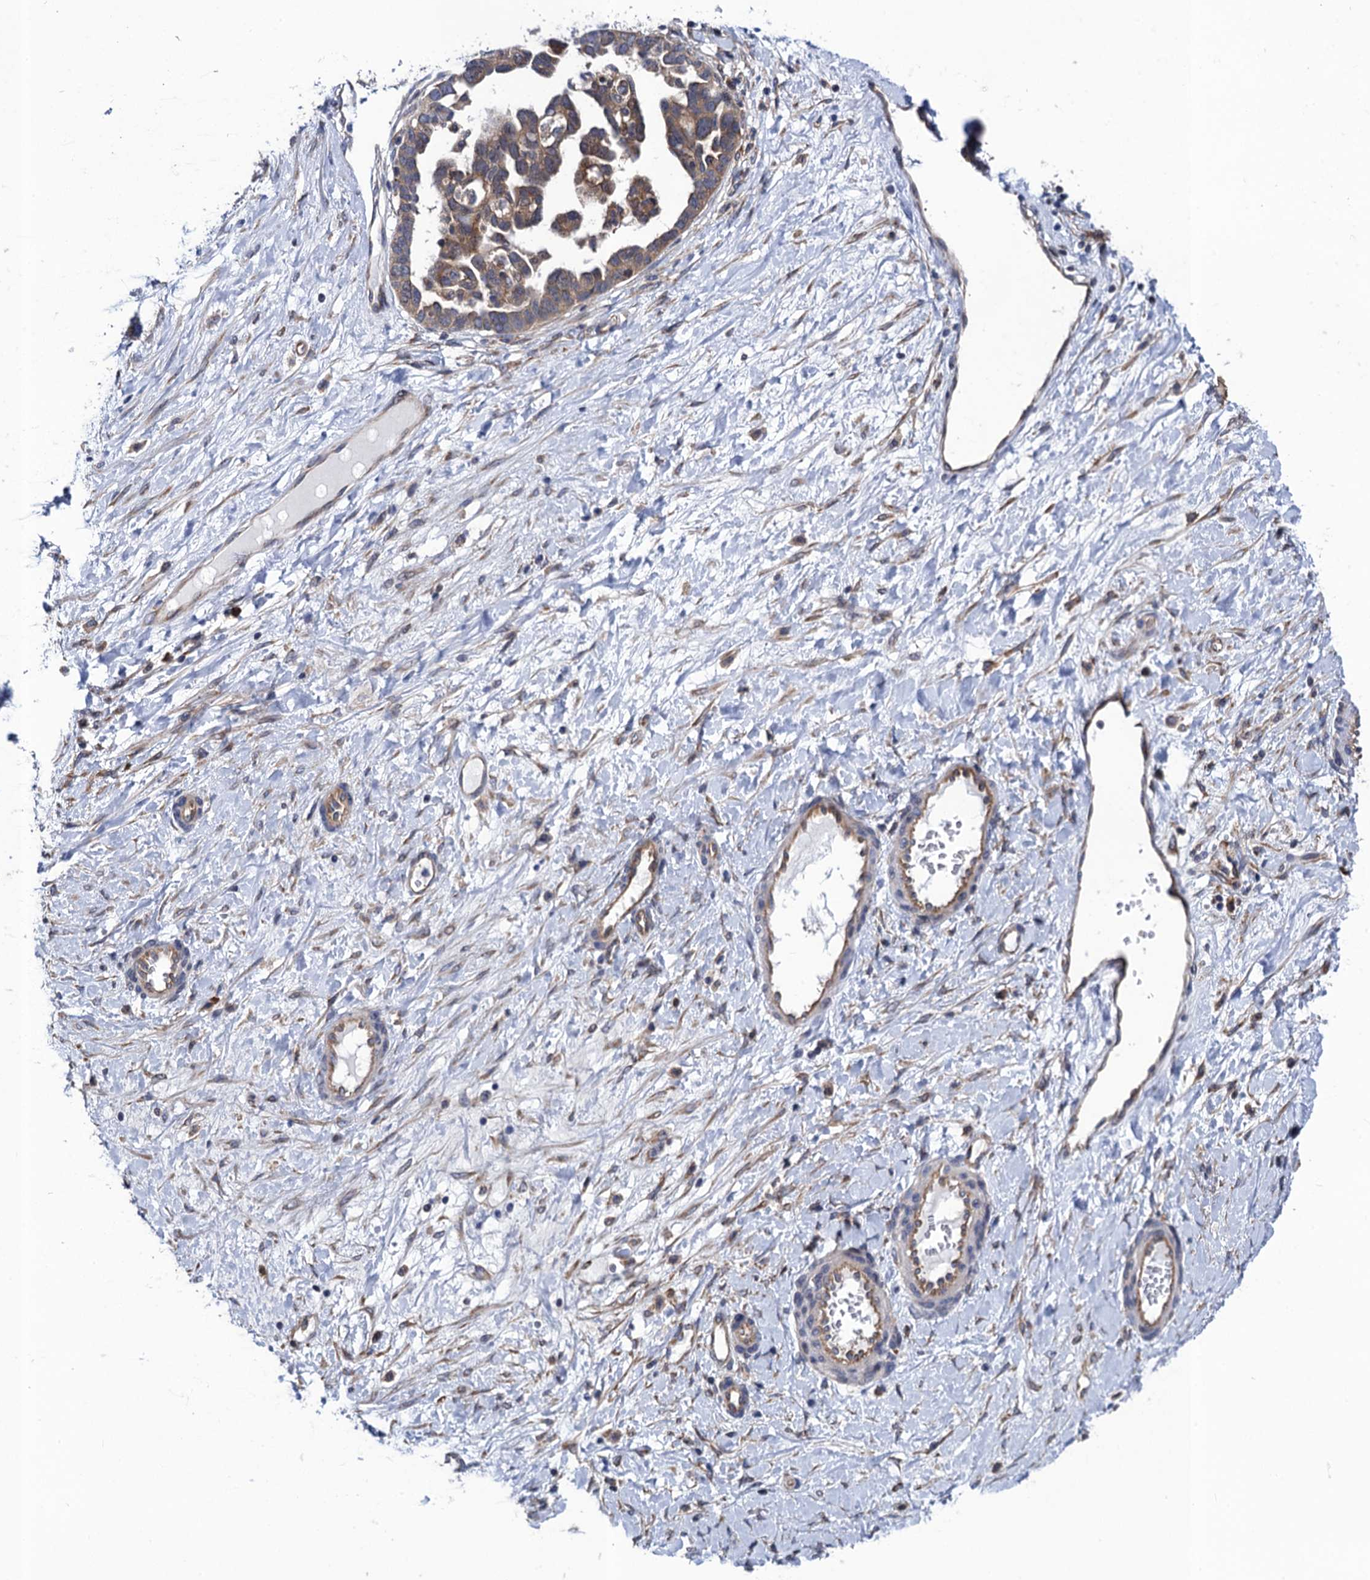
{"staining": {"intensity": "moderate", "quantity": ">75%", "location": "cytoplasmic/membranous"}, "tissue": "ovarian cancer", "cell_type": "Tumor cells", "image_type": "cancer", "snomed": [{"axis": "morphology", "description": "Cystadenocarcinoma, serous, NOS"}, {"axis": "topography", "description": "Ovary"}], "caption": "Moderate cytoplasmic/membranous positivity is appreciated in about >75% of tumor cells in ovarian cancer. The protein is stained brown, and the nuclei are stained in blue (DAB IHC with brightfield microscopy, high magnification).", "gene": "PGLS", "patient": {"sex": "female", "age": 54}}